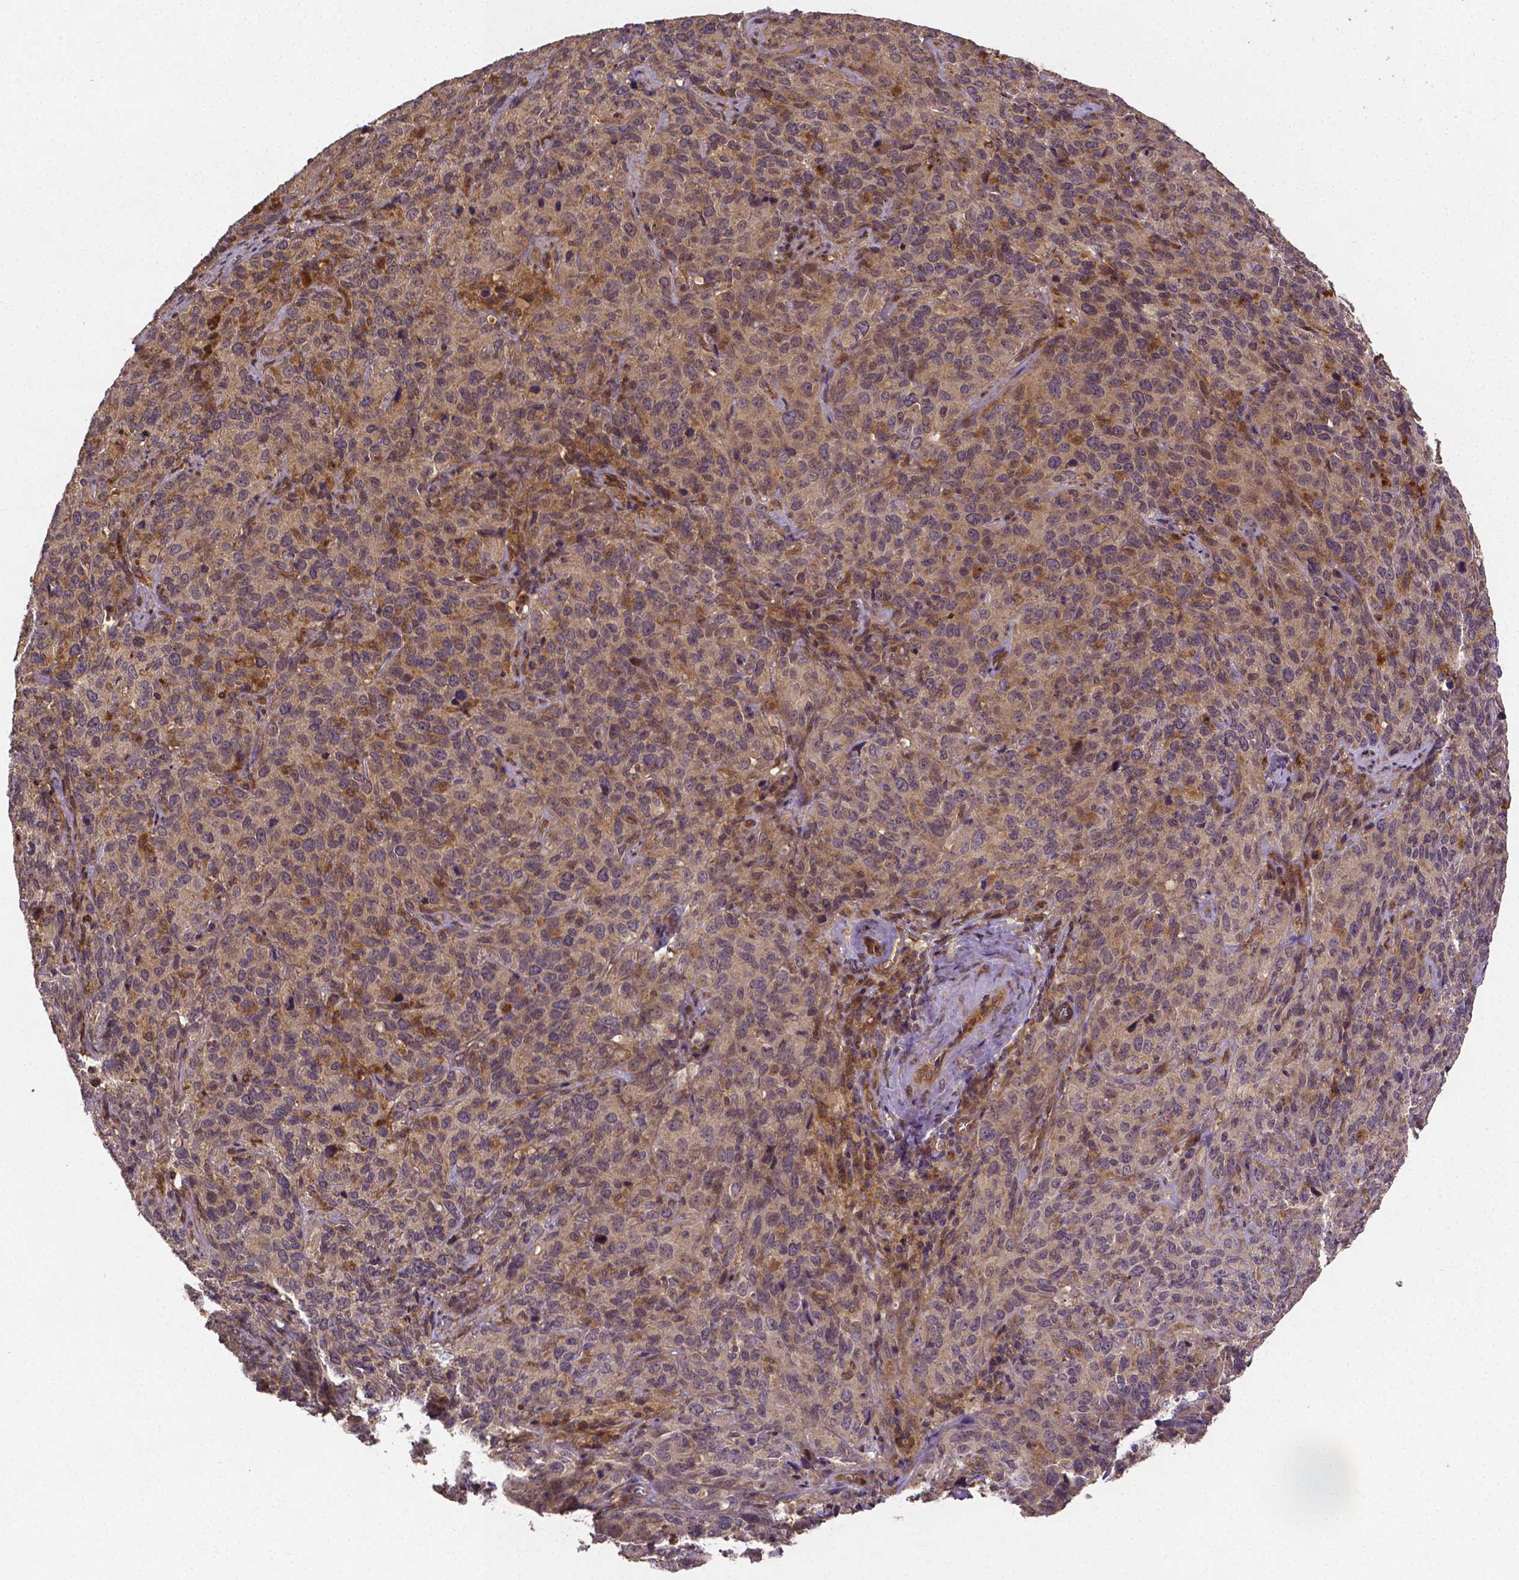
{"staining": {"intensity": "weak", "quantity": "<25%", "location": "cytoplasmic/membranous"}, "tissue": "cervical cancer", "cell_type": "Tumor cells", "image_type": "cancer", "snomed": [{"axis": "morphology", "description": "Squamous cell carcinoma, NOS"}, {"axis": "topography", "description": "Cervix"}], "caption": "Photomicrograph shows no significant protein expression in tumor cells of cervical squamous cell carcinoma.", "gene": "RNF123", "patient": {"sex": "female", "age": 51}}